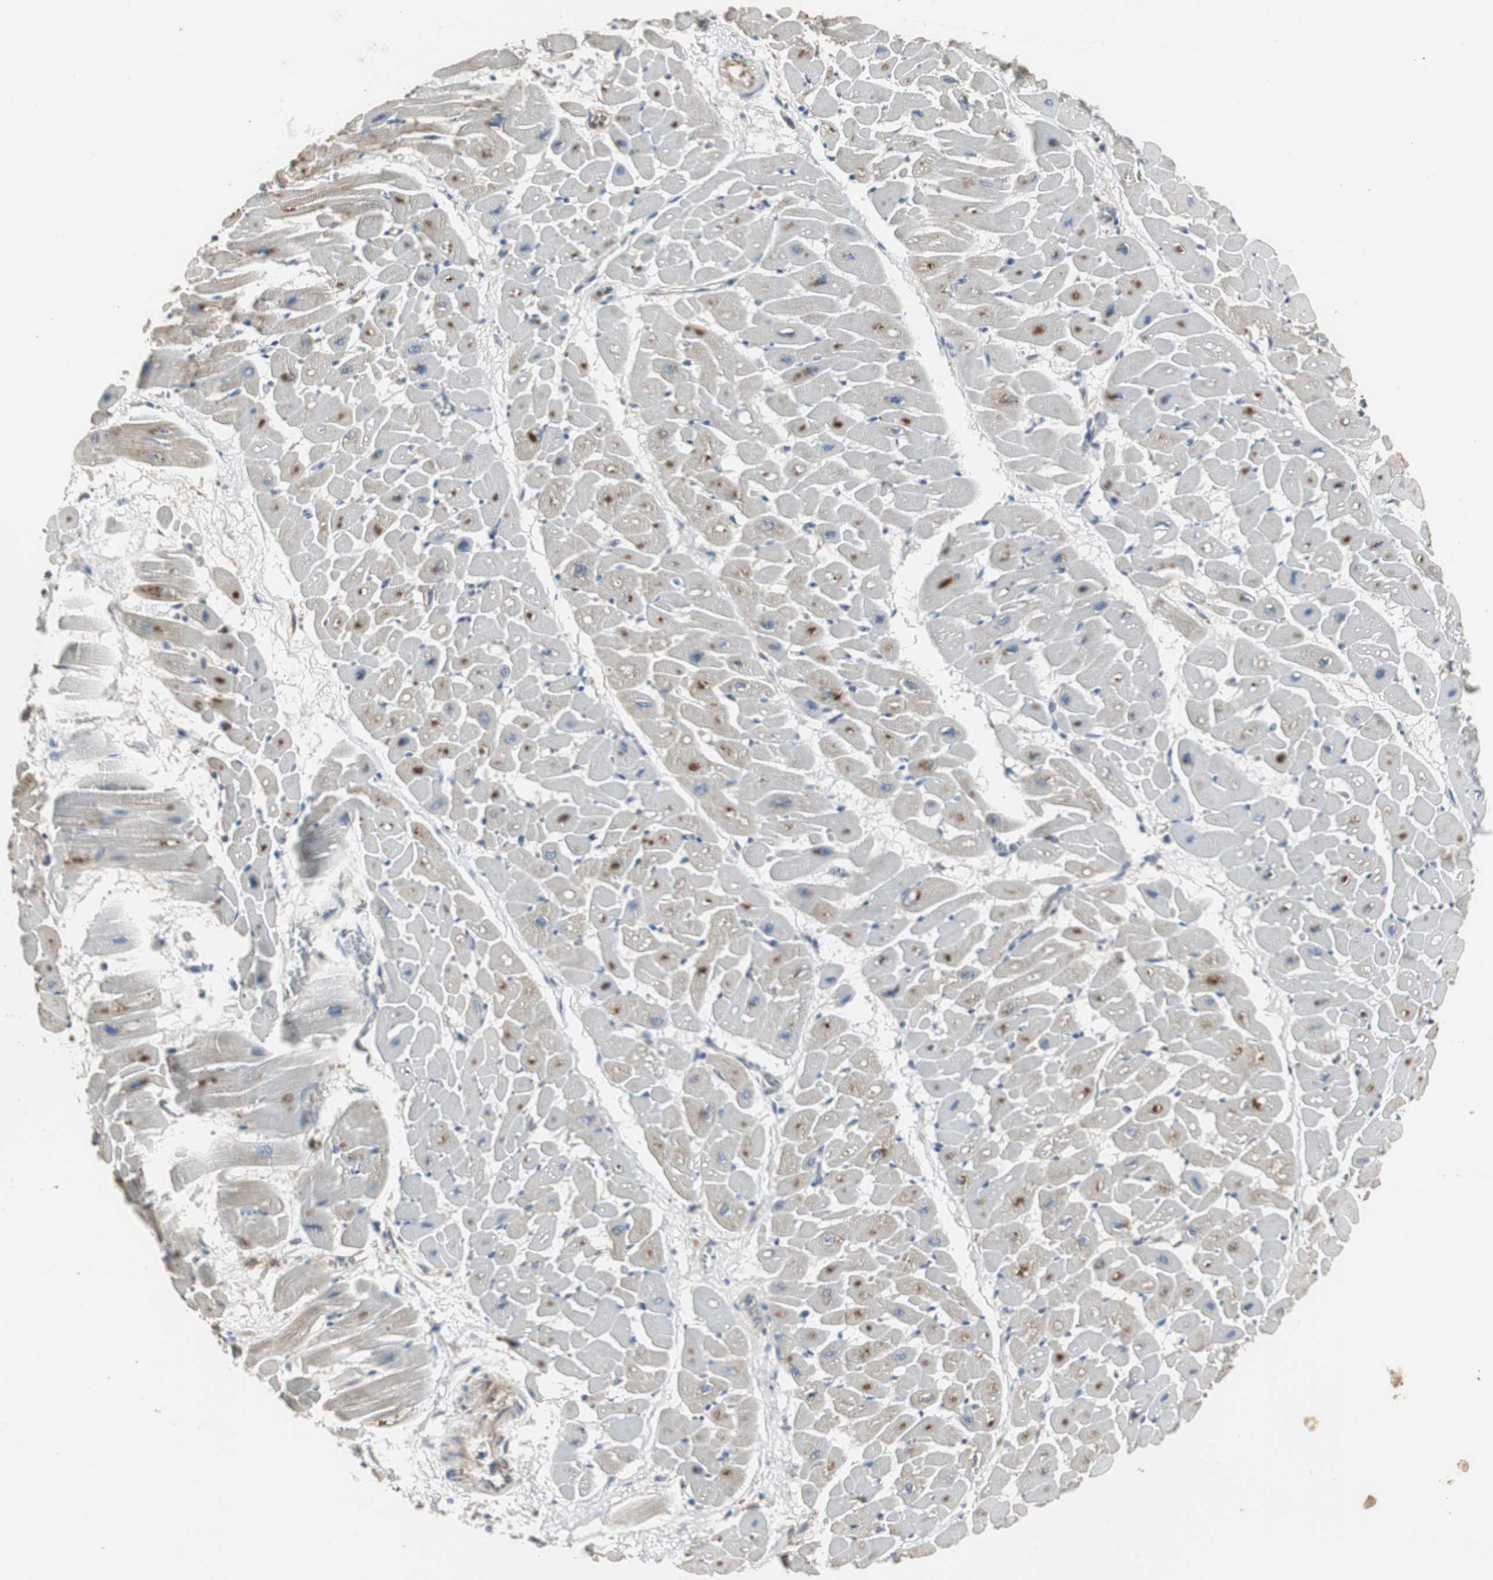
{"staining": {"intensity": "moderate", "quantity": "25%-75%", "location": "cytoplasmic/membranous"}, "tissue": "heart muscle", "cell_type": "Cardiomyocytes", "image_type": "normal", "snomed": [{"axis": "morphology", "description": "Normal tissue, NOS"}, {"axis": "topography", "description": "Heart"}], "caption": "Cardiomyocytes reveal moderate cytoplasmic/membranous positivity in approximately 25%-75% of cells in benign heart muscle. The staining was performed using DAB to visualize the protein expression in brown, while the nuclei were stained in blue with hematoxylin (Magnification: 20x).", "gene": "JTB", "patient": {"sex": "male", "age": 45}}